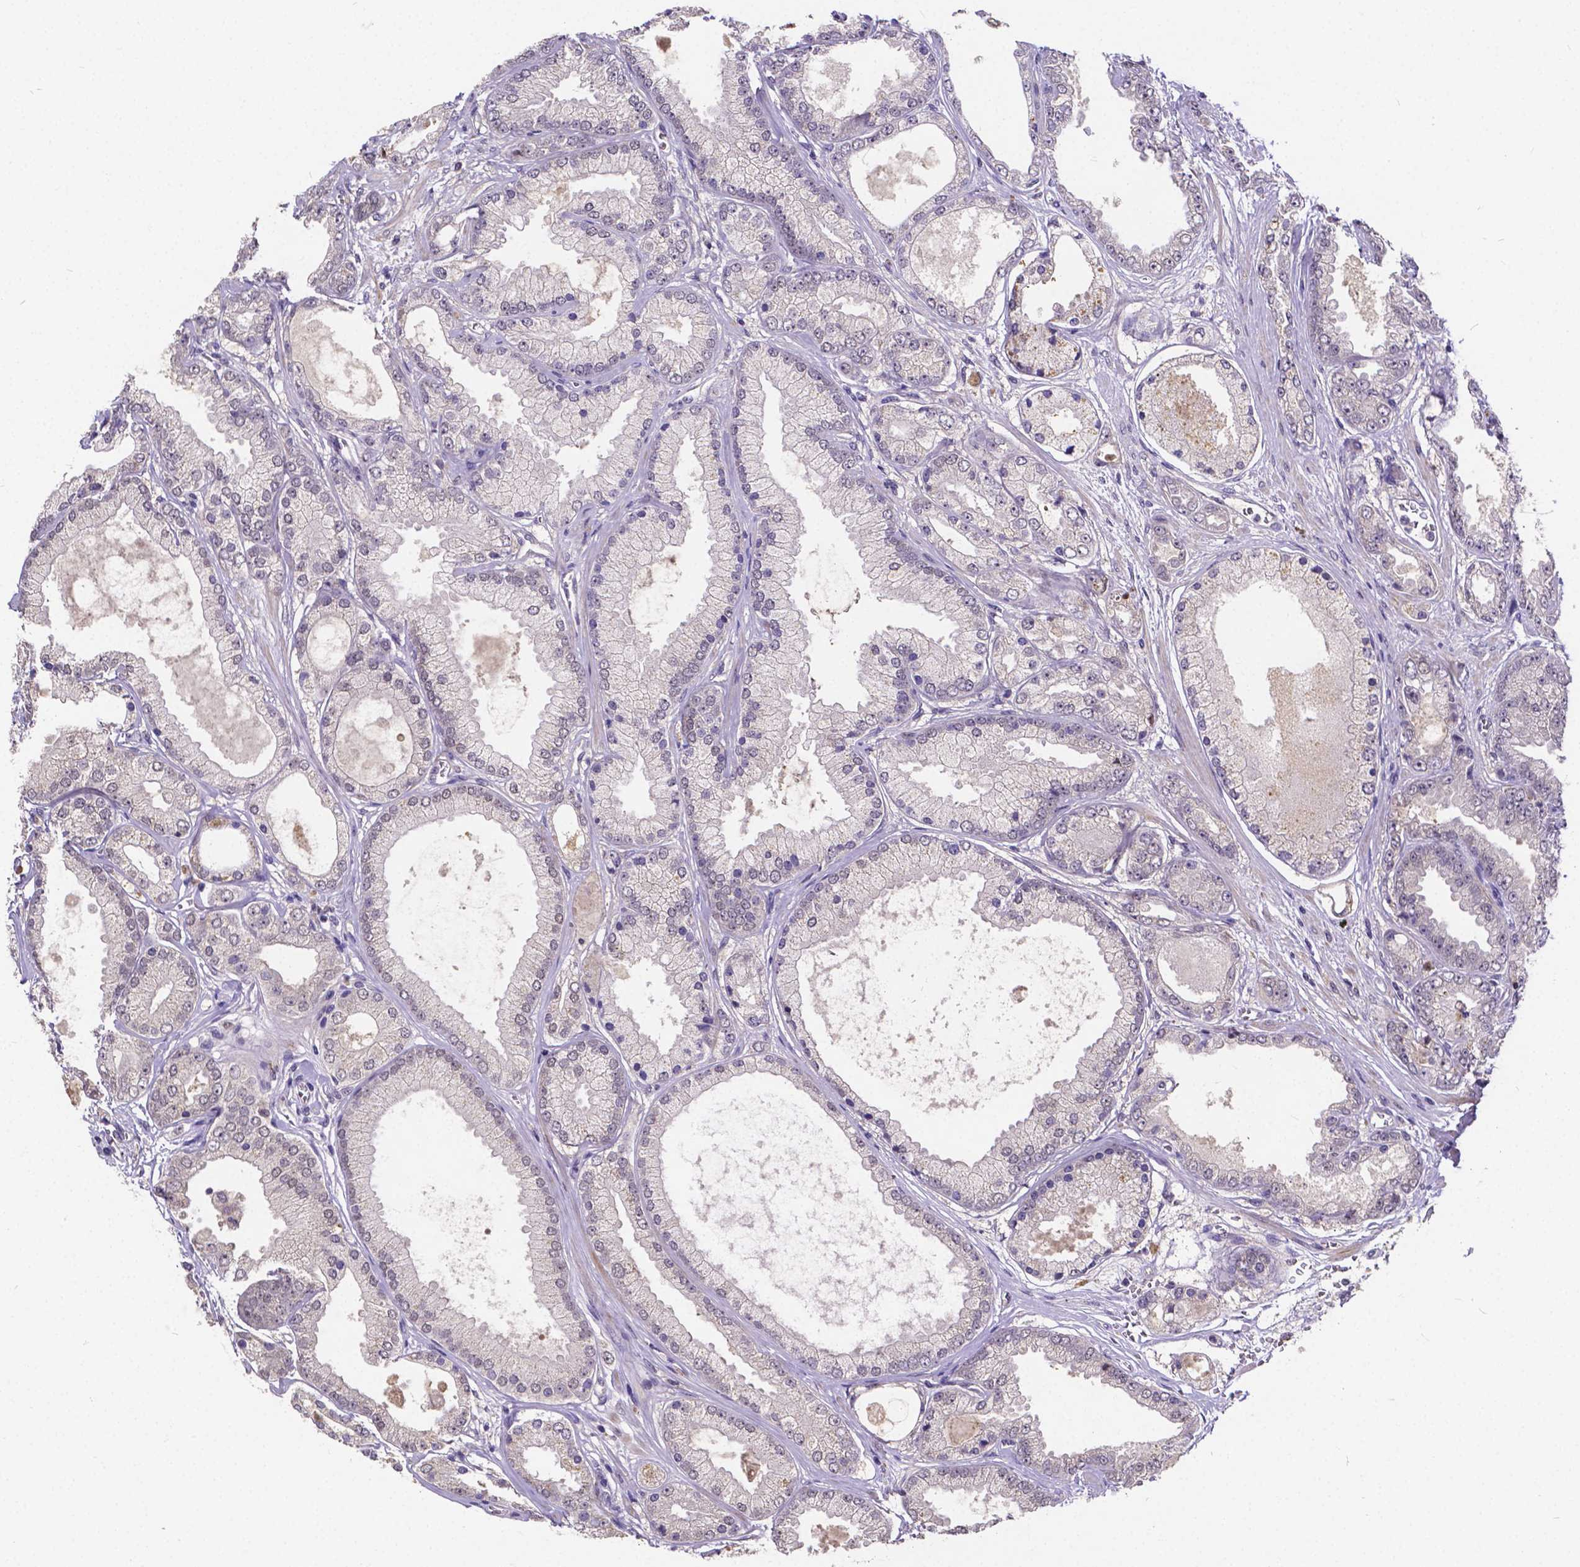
{"staining": {"intensity": "negative", "quantity": "none", "location": "none"}, "tissue": "prostate cancer", "cell_type": "Tumor cells", "image_type": "cancer", "snomed": [{"axis": "morphology", "description": "Adenocarcinoma, High grade"}, {"axis": "topography", "description": "Prostate"}], "caption": "IHC image of human prostate adenocarcinoma (high-grade) stained for a protein (brown), which exhibits no expression in tumor cells. (DAB immunohistochemistry (IHC), high magnification).", "gene": "CTNNA2", "patient": {"sex": "male", "age": 67}}